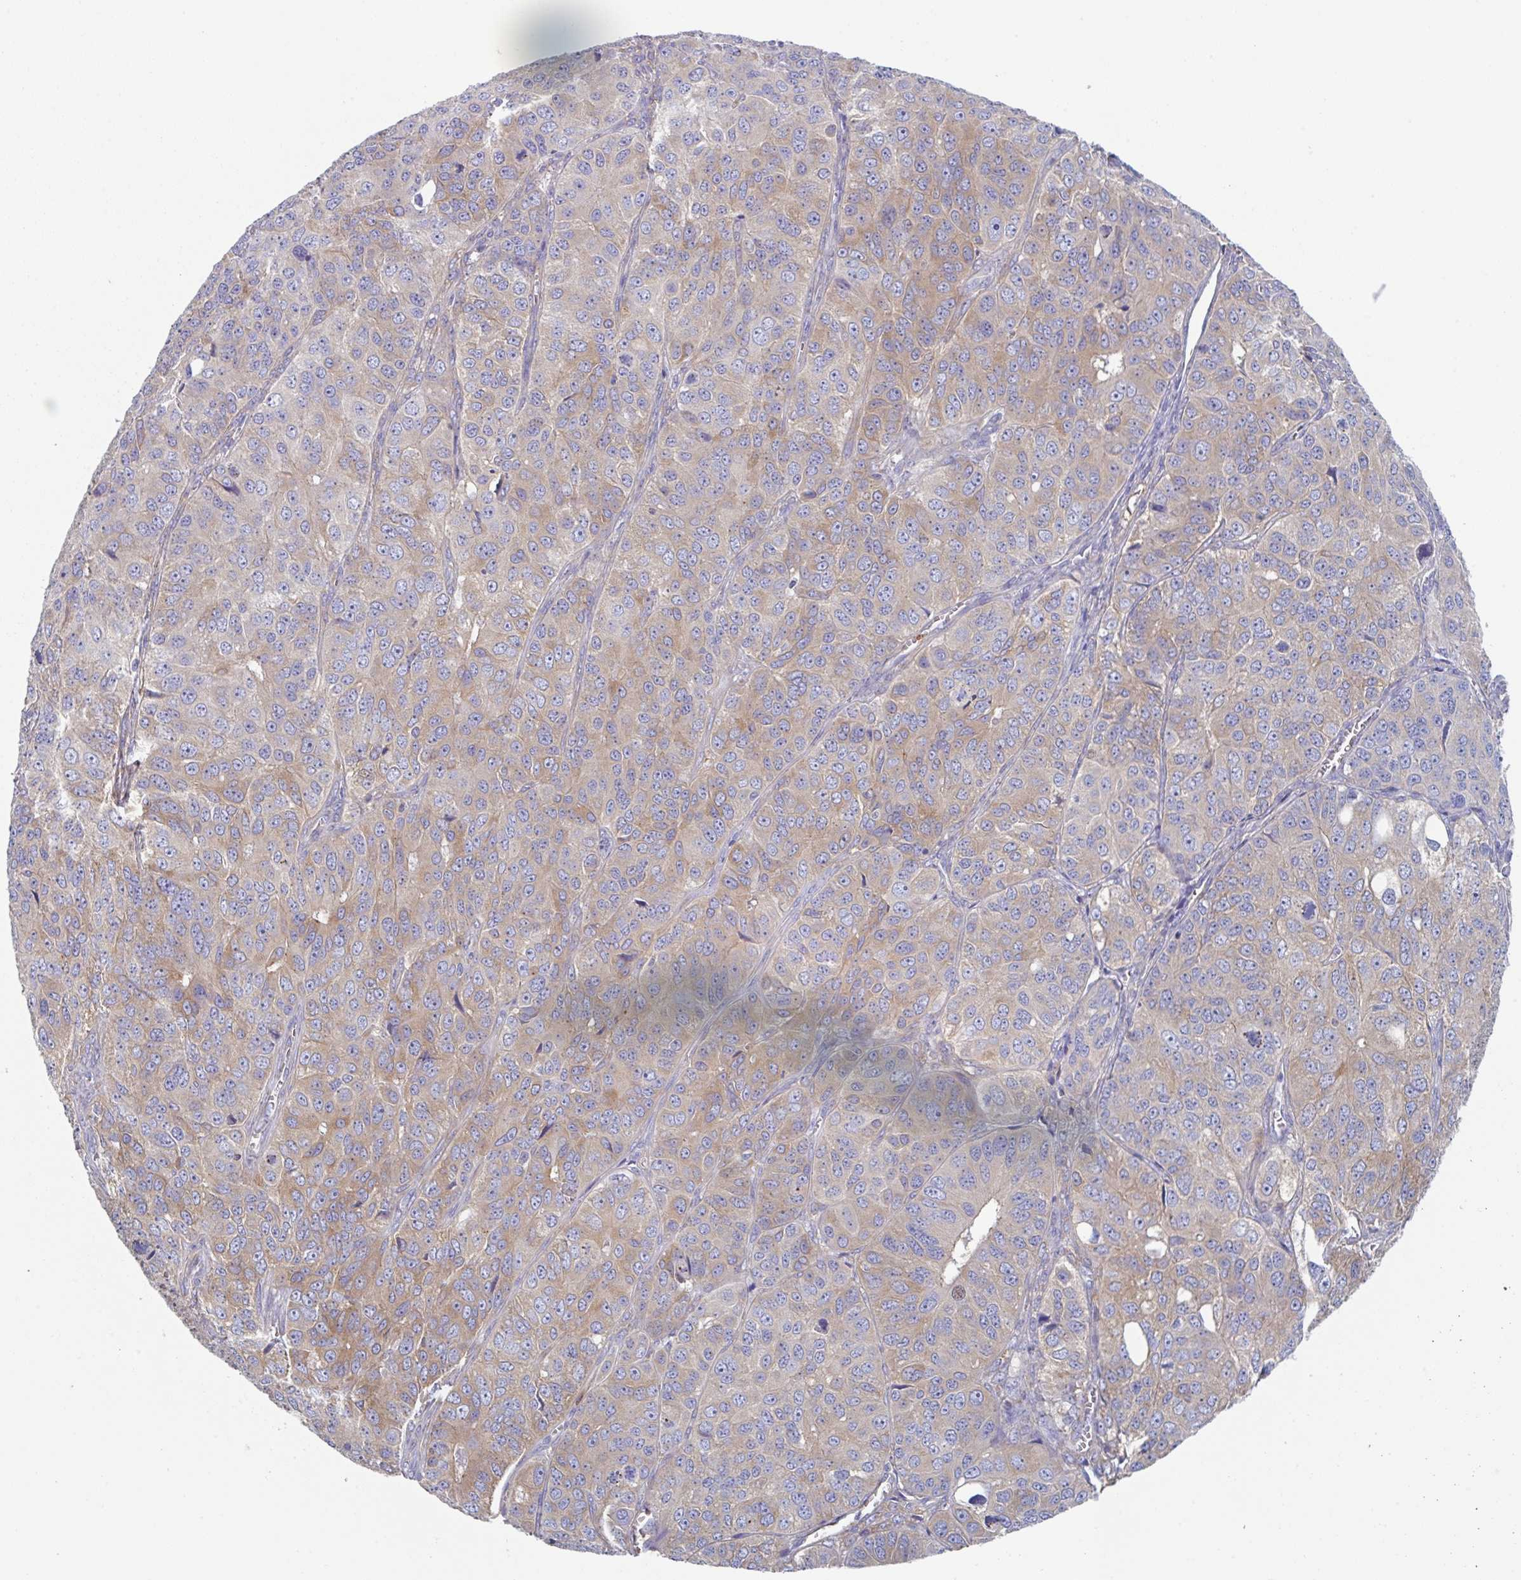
{"staining": {"intensity": "weak", "quantity": "25%-75%", "location": "cytoplasmic/membranous"}, "tissue": "ovarian cancer", "cell_type": "Tumor cells", "image_type": "cancer", "snomed": [{"axis": "morphology", "description": "Carcinoma, endometroid"}, {"axis": "topography", "description": "Ovary"}], "caption": "IHC staining of ovarian endometroid carcinoma, which displays low levels of weak cytoplasmic/membranous expression in about 25%-75% of tumor cells indicating weak cytoplasmic/membranous protein staining. The staining was performed using DAB (brown) for protein detection and nuclei were counterstained in hematoxylin (blue).", "gene": "AMPD2", "patient": {"sex": "female", "age": 51}}